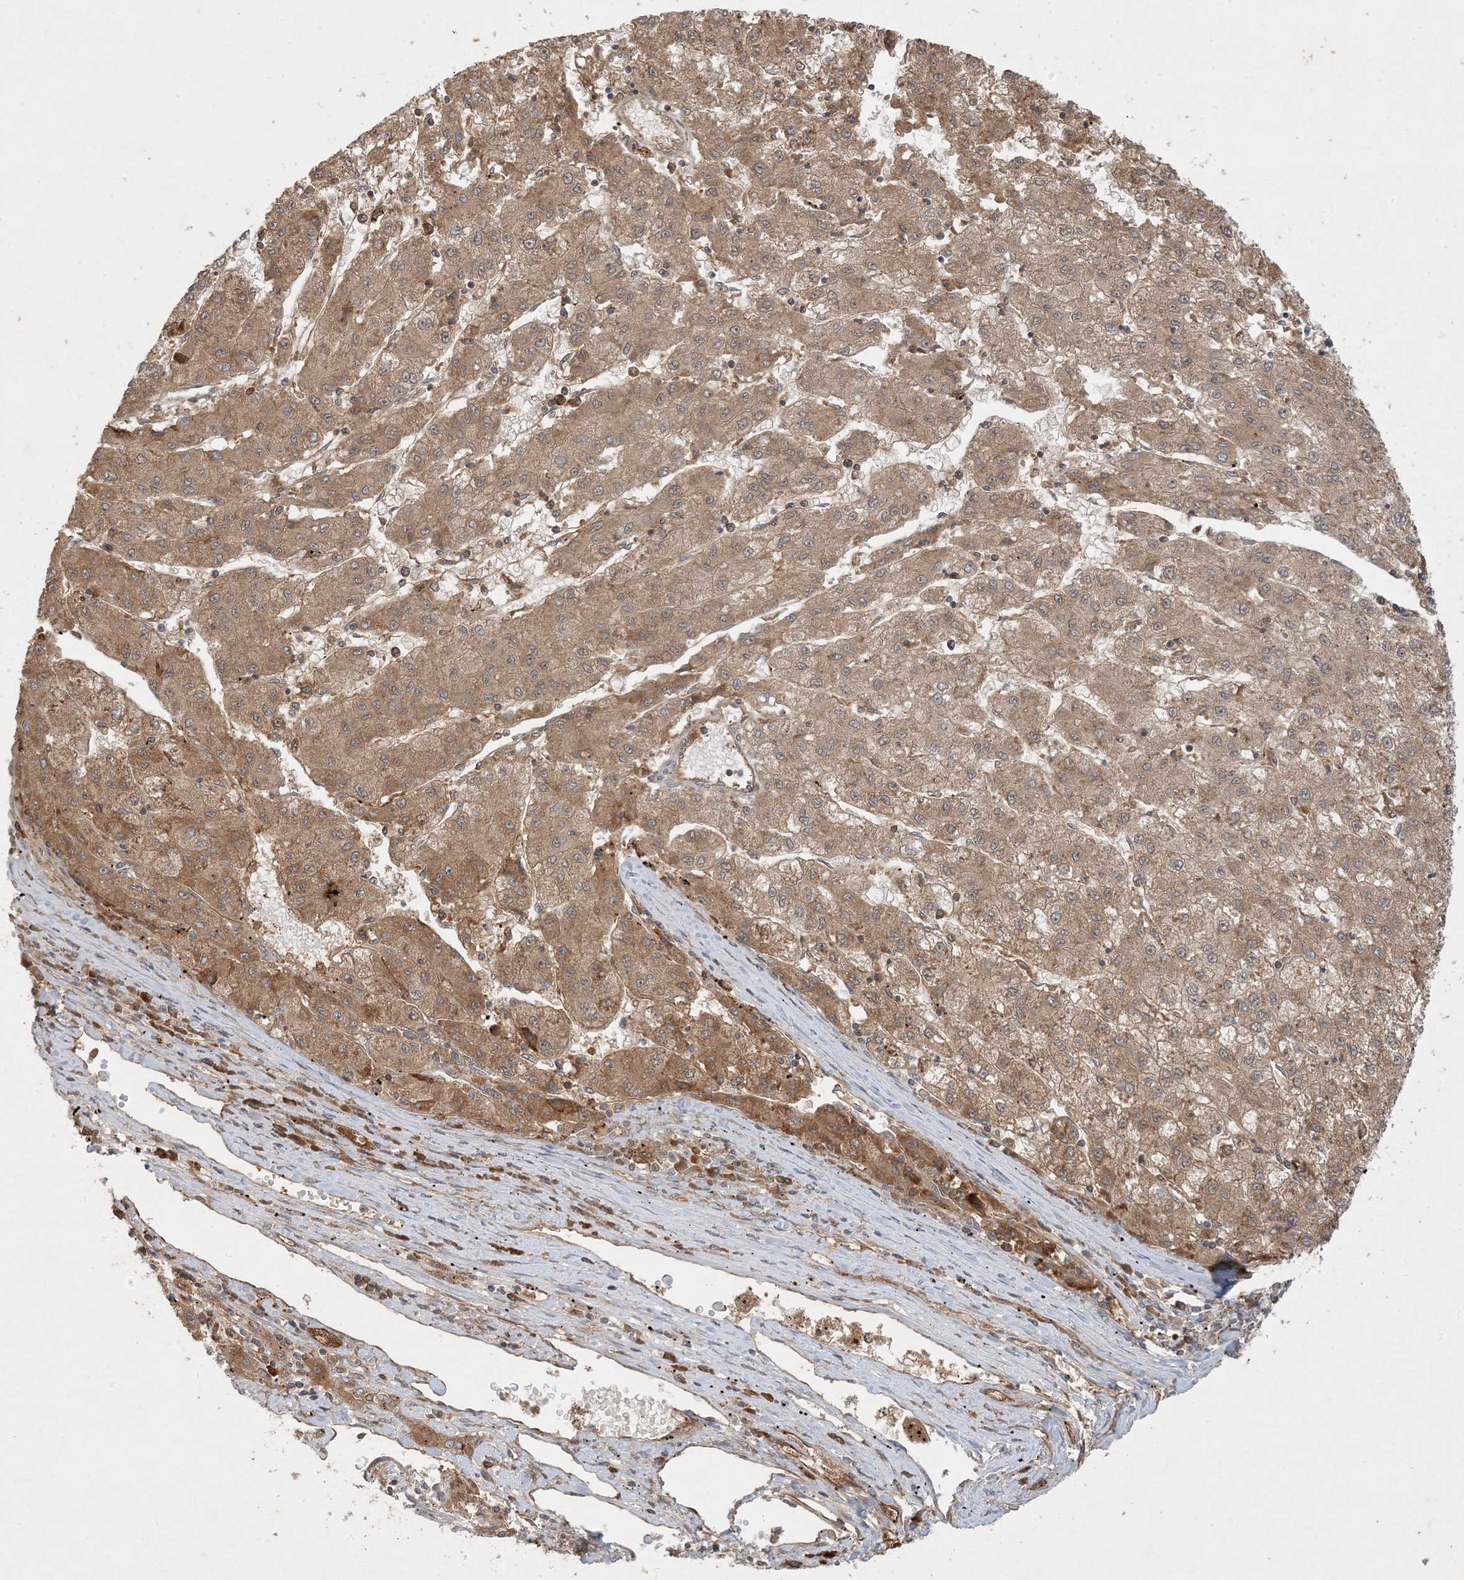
{"staining": {"intensity": "moderate", "quantity": ">75%", "location": "cytoplasmic/membranous"}, "tissue": "liver cancer", "cell_type": "Tumor cells", "image_type": "cancer", "snomed": [{"axis": "morphology", "description": "Carcinoma, Hepatocellular, NOS"}, {"axis": "topography", "description": "Liver"}], "caption": "Protein staining by IHC reveals moderate cytoplasmic/membranous expression in about >75% of tumor cells in liver cancer (hepatocellular carcinoma).", "gene": "ZCCHC4", "patient": {"sex": "male", "age": 72}}